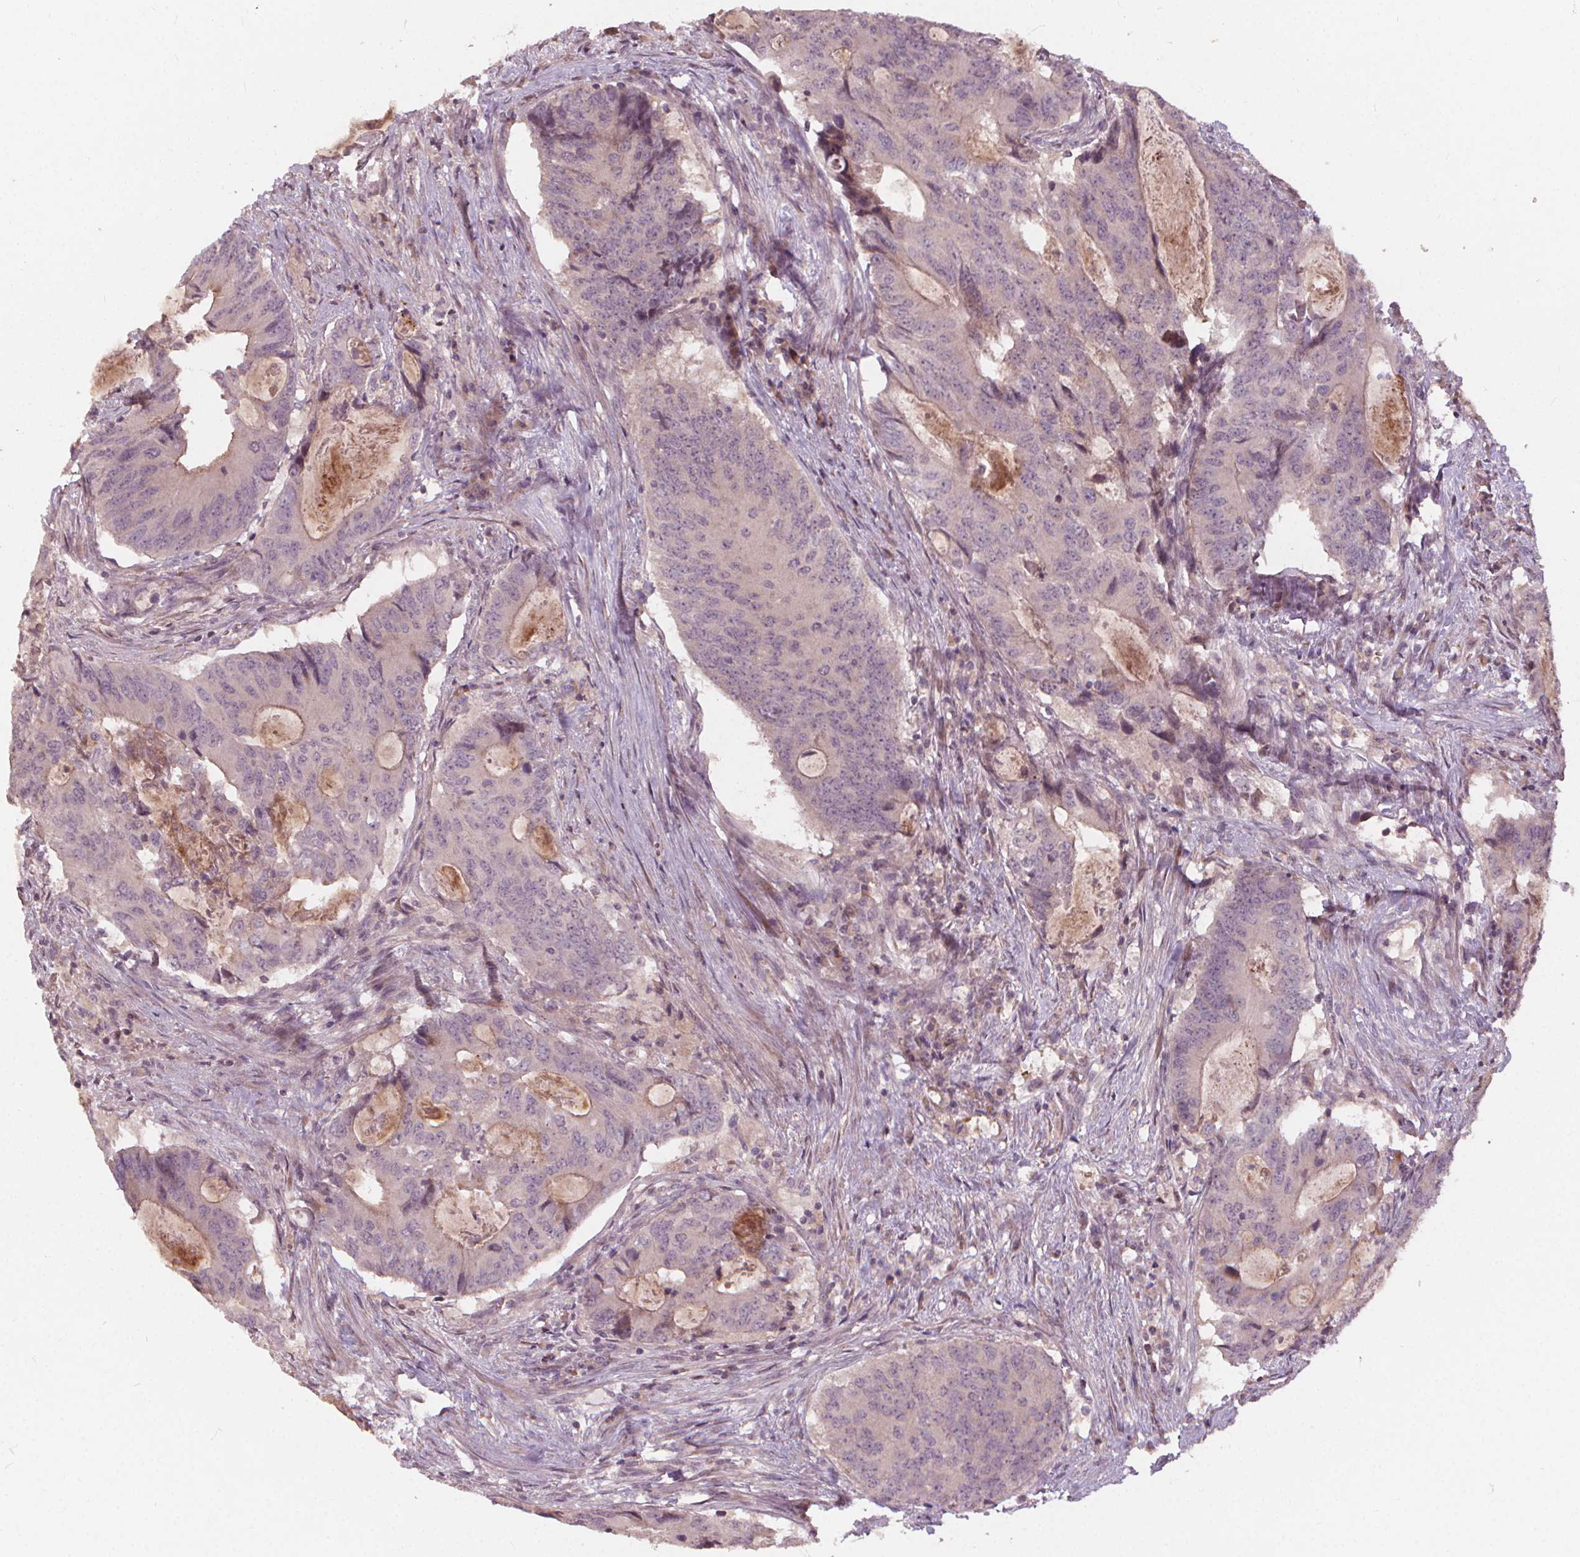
{"staining": {"intensity": "weak", "quantity": "25%-75%", "location": "cytoplasmic/membranous"}, "tissue": "colorectal cancer", "cell_type": "Tumor cells", "image_type": "cancer", "snomed": [{"axis": "morphology", "description": "Adenocarcinoma, NOS"}, {"axis": "topography", "description": "Colon"}], "caption": "This image exhibits IHC staining of human adenocarcinoma (colorectal), with low weak cytoplasmic/membranous staining in about 25%-75% of tumor cells.", "gene": "IPO13", "patient": {"sex": "male", "age": 67}}